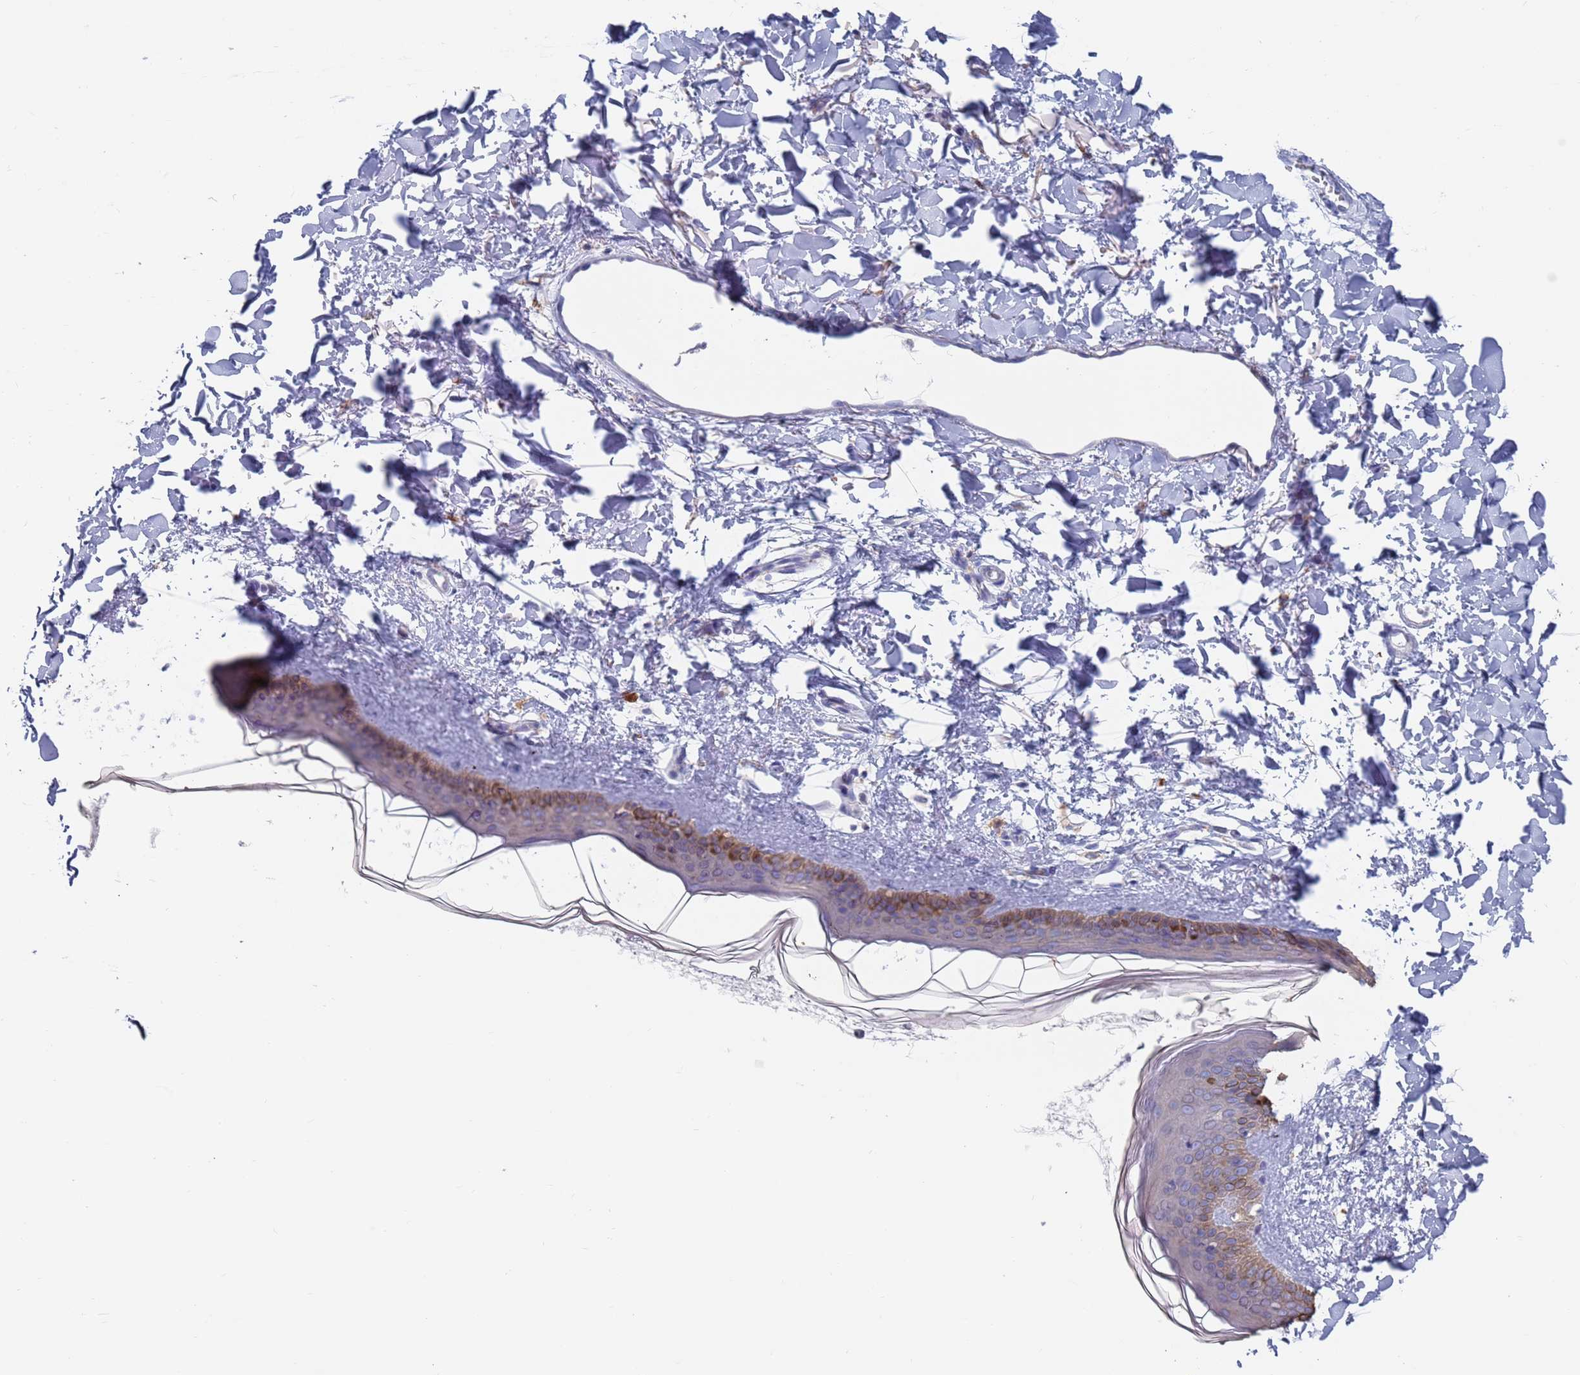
{"staining": {"intensity": "negative", "quantity": "none", "location": "none"}, "tissue": "skin", "cell_type": "Fibroblasts", "image_type": "normal", "snomed": [{"axis": "morphology", "description": "Normal tissue, NOS"}, {"axis": "topography", "description": "Skin"}], "caption": "A histopathology image of skin stained for a protein shows no brown staining in fibroblasts. (DAB immunohistochemistry visualized using brightfield microscopy, high magnification).", "gene": "FUCA1", "patient": {"sex": "female", "age": 58}}